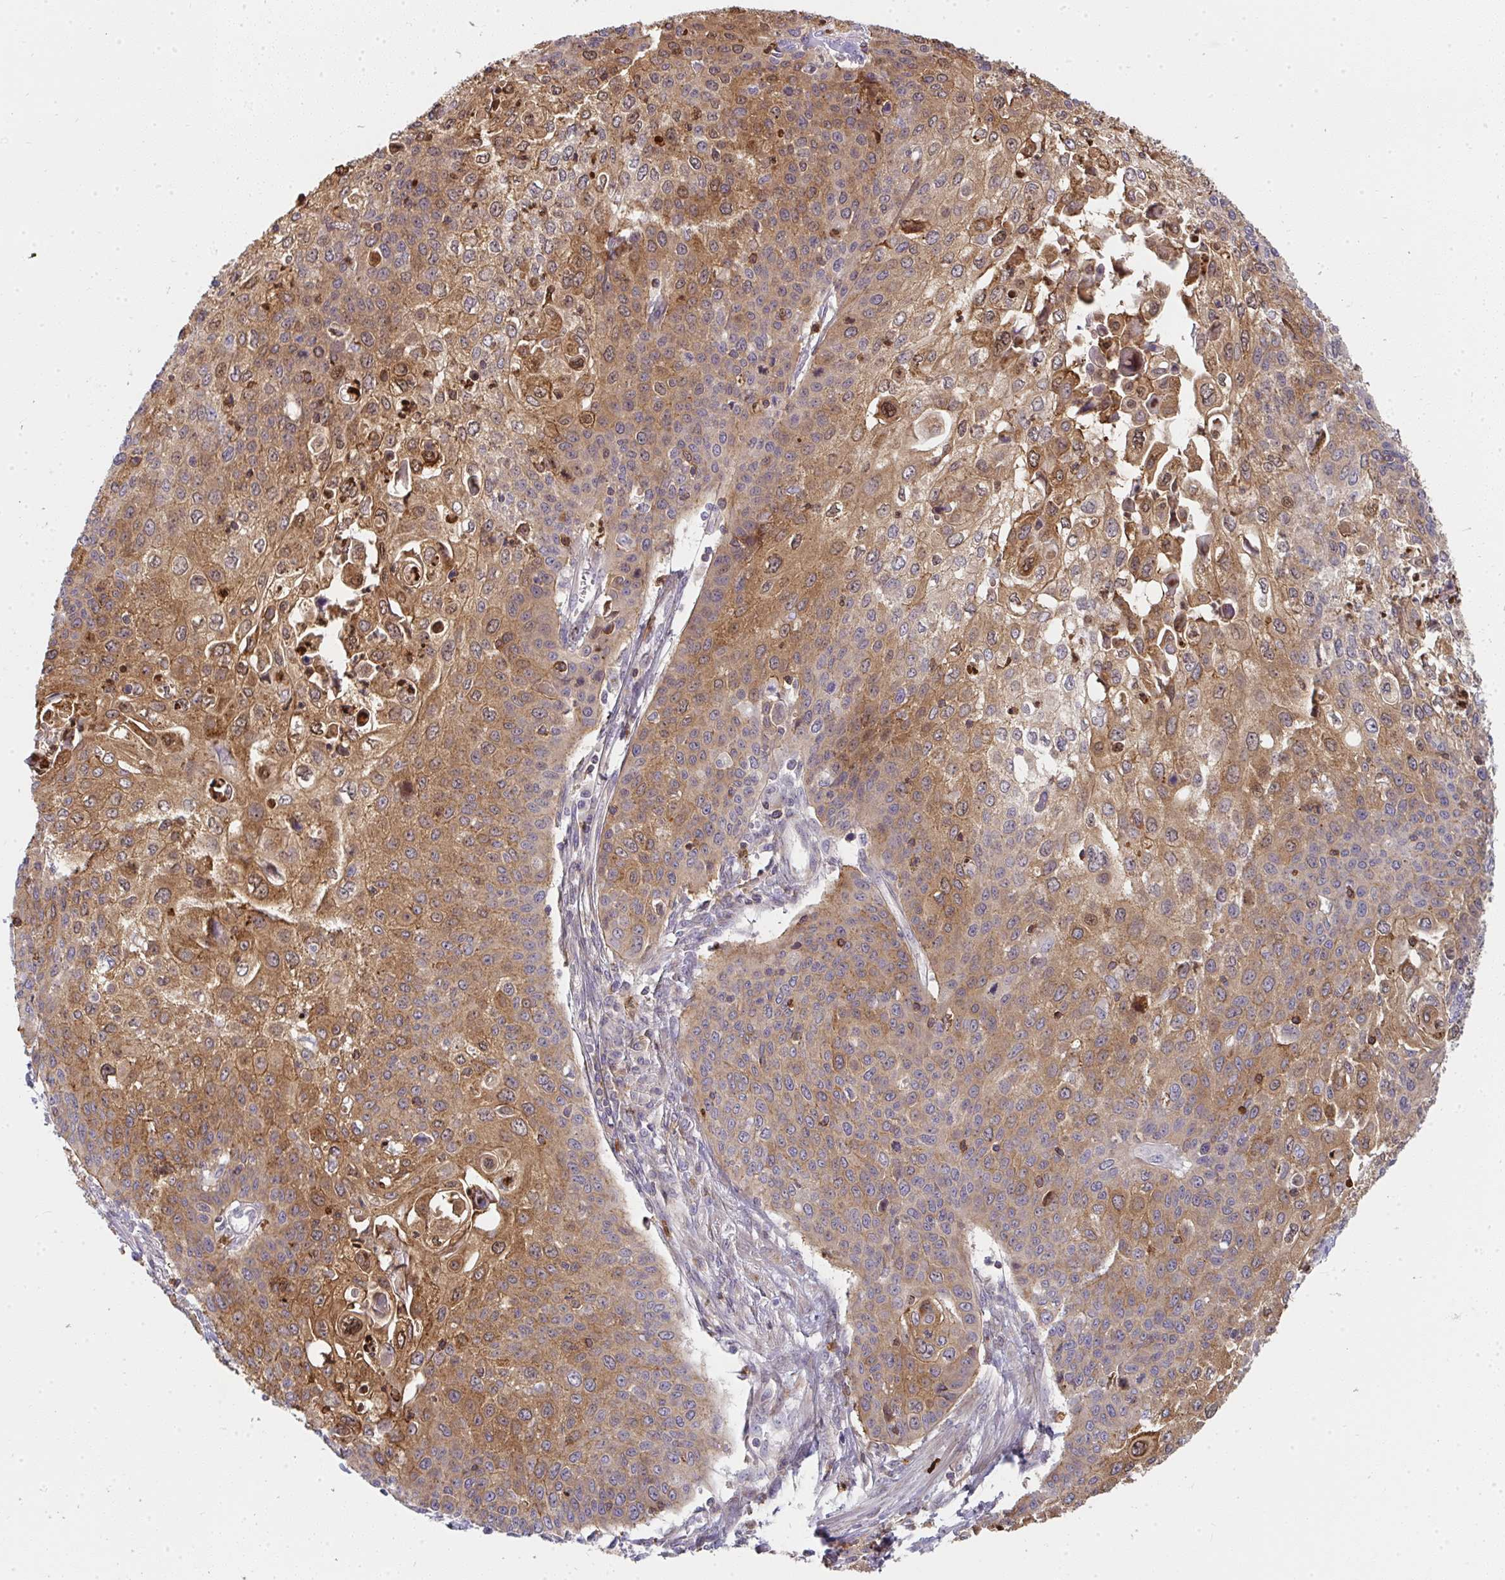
{"staining": {"intensity": "strong", "quantity": ">75%", "location": "cytoplasmic/membranous"}, "tissue": "cervical cancer", "cell_type": "Tumor cells", "image_type": "cancer", "snomed": [{"axis": "morphology", "description": "Squamous cell carcinoma, NOS"}, {"axis": "topography", "description": "Cervix"}], "caption": "Immunohistochemistry staining of squamous cell carcinoma (cervical), which demonstrates high levels of strong cytoplasmic/membranous positivity in about >75% of tumor cells indicating strong cytoplasmic/membranous protein expression. The staining was performed using DAB (brown) for protein detection and nuclei were counterstained in hematoxylin (blue).", "gene": "CSF3R", "patient": {"sex": "female", "age": 65}}